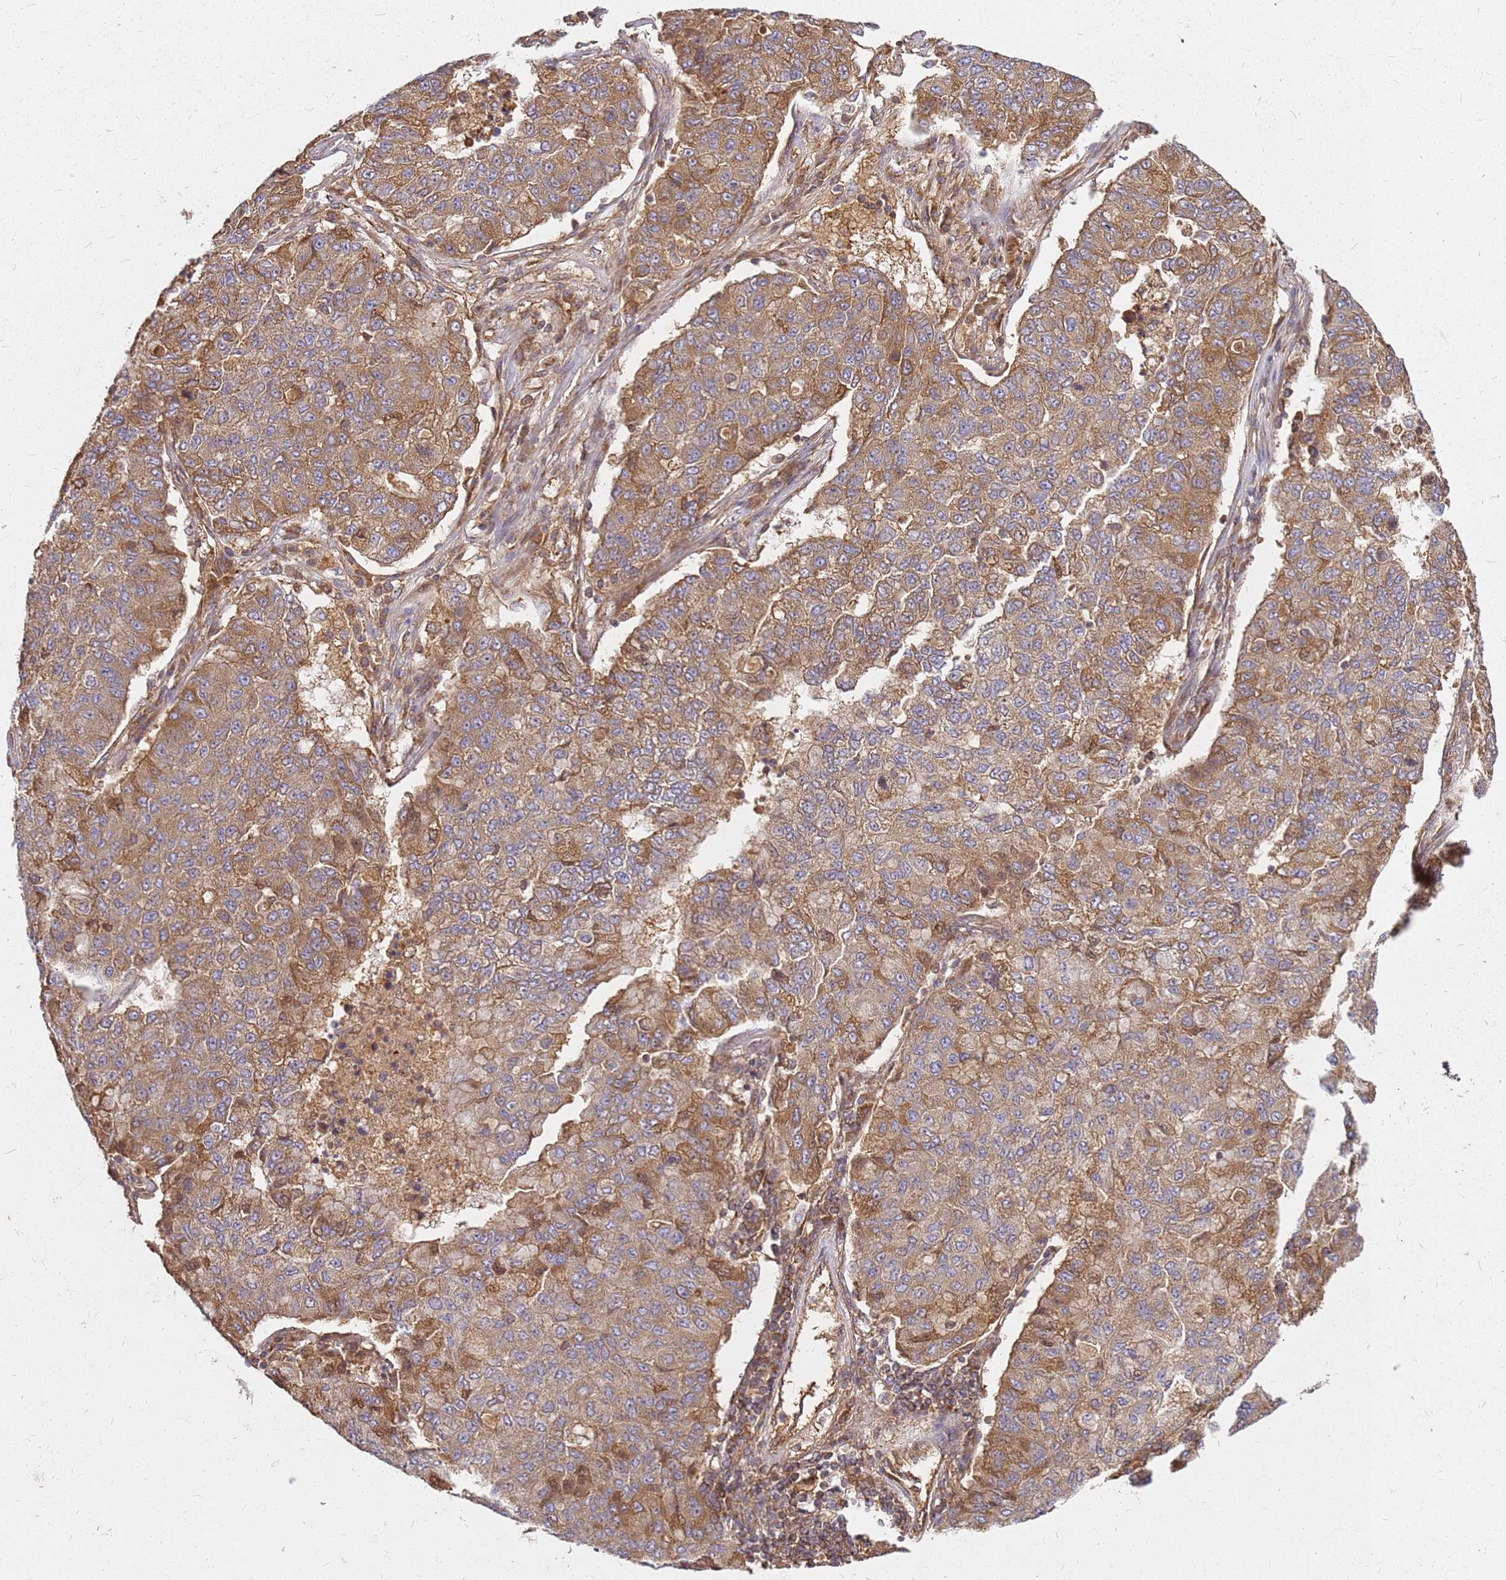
{"staining": {"intensity": "moderate", "quantity": ">75%", "location": "cytoplasmic/membranous"}, "tissue": "lung cancer", "cell_type": "Tumor cells", "image_type": "cancer", "snomed": [{"axis": "morphology", "description": "Squamous cell carcinoma, NOS"}, {"axis": "topography", "description": "Lung"}], "caption": "Protein staining by immunohistochemistry displays moderate cytoplasmic/membranous staining in about >75% of tumor cells in lung cancer.", "gene": "CCDC159", "patient": {"sex": "male", "age": 74}}